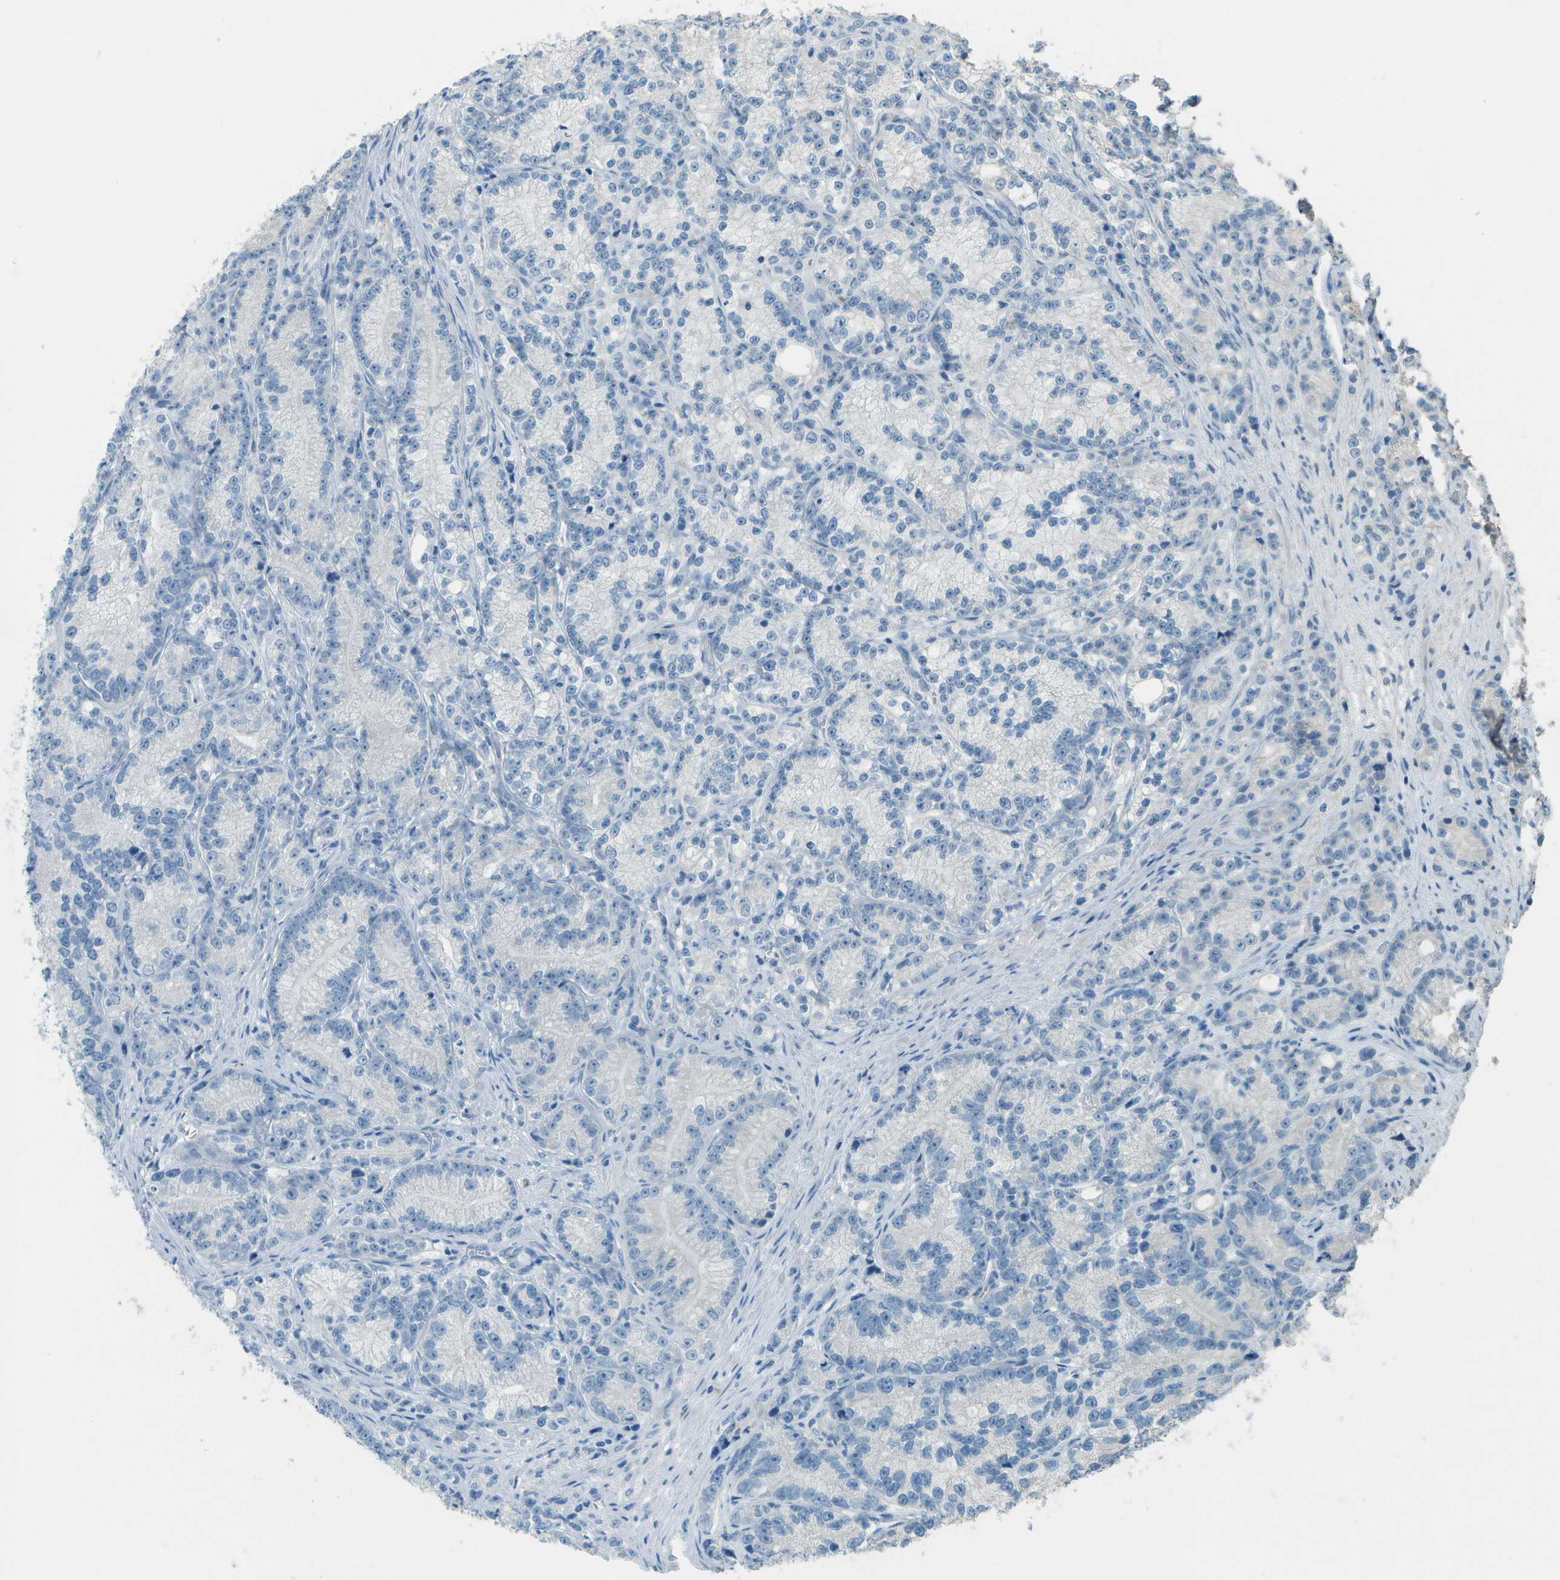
{"staining": {"intensity": "negative", "quantity": "none", "location": "none"}, "tissue": "prostate cancer", "cell_type": "Tumor cells", "image_type": "cancer", "snomed": [{"axis": "morphology", "description": "Adenocarcinoma, Low grade"}, {"axis": "topography", "description": "Prostate"}], "caption": "Human prostate low-grade adenocarcinoma stained for a protein using immunohistochemistry (IHC) exhibits no positivity in tumor cells.", "gene": "LGI2", "patient": {"sex": "male", "age": 89}}